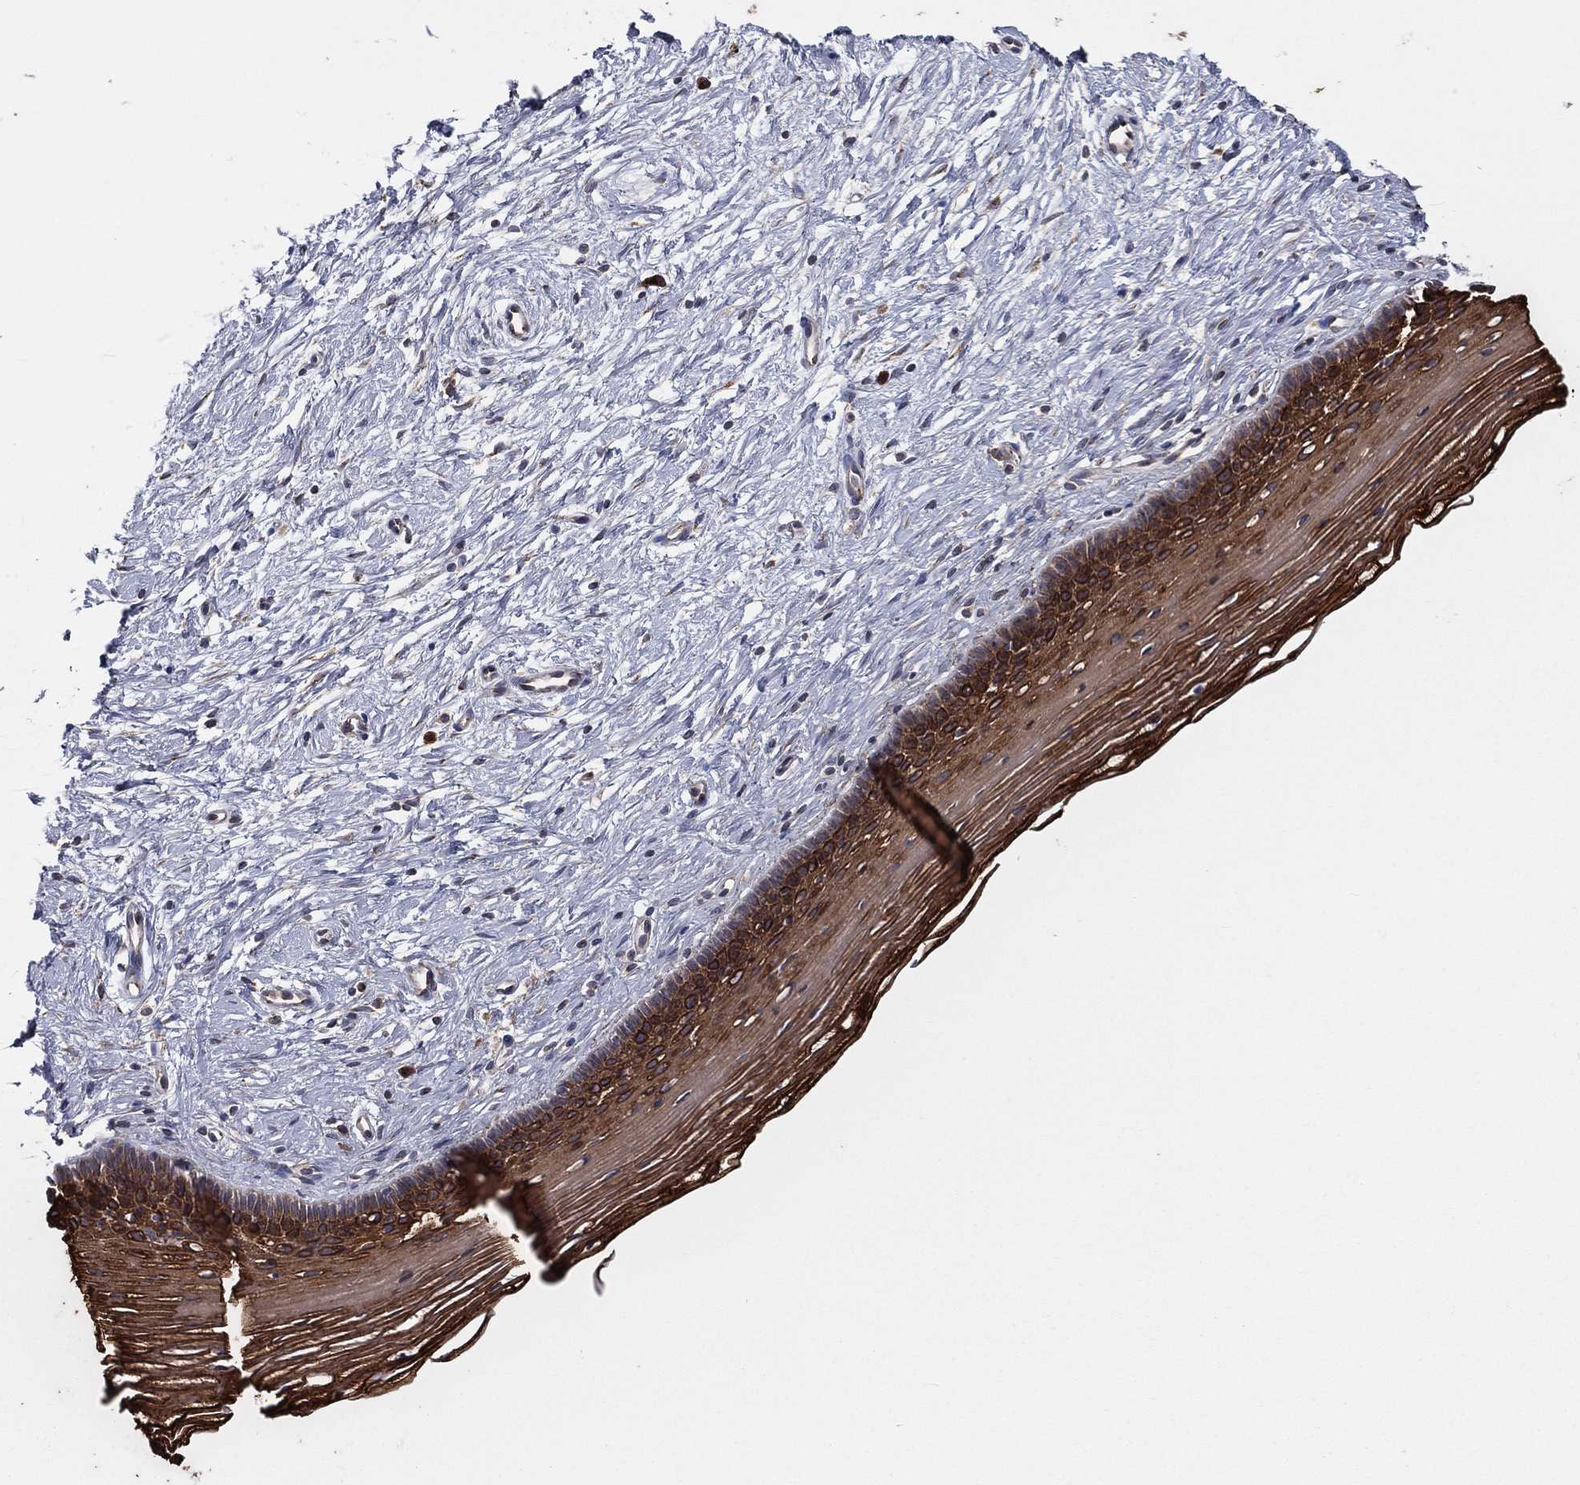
{"staining": {"intensity": "moderate", "quantity": ">75%", "location": "cytoplasmic/membranous"}, "tissue": "cervix", "cell_type": "Glandular cells", "image_type": "normal", "snomed": [{"axis": "morphology", "description": "Normal tissue, NOS"}, {"axis": "topography", "description": "Cervix"}], "caption": "A photomicrograph of human cervix stained for a protein displays moderate cytoplasmic/membranous brown staining in glandular cells.", "gene": "EIF2B5", "patient": {"sex": "female", "age": 39}}